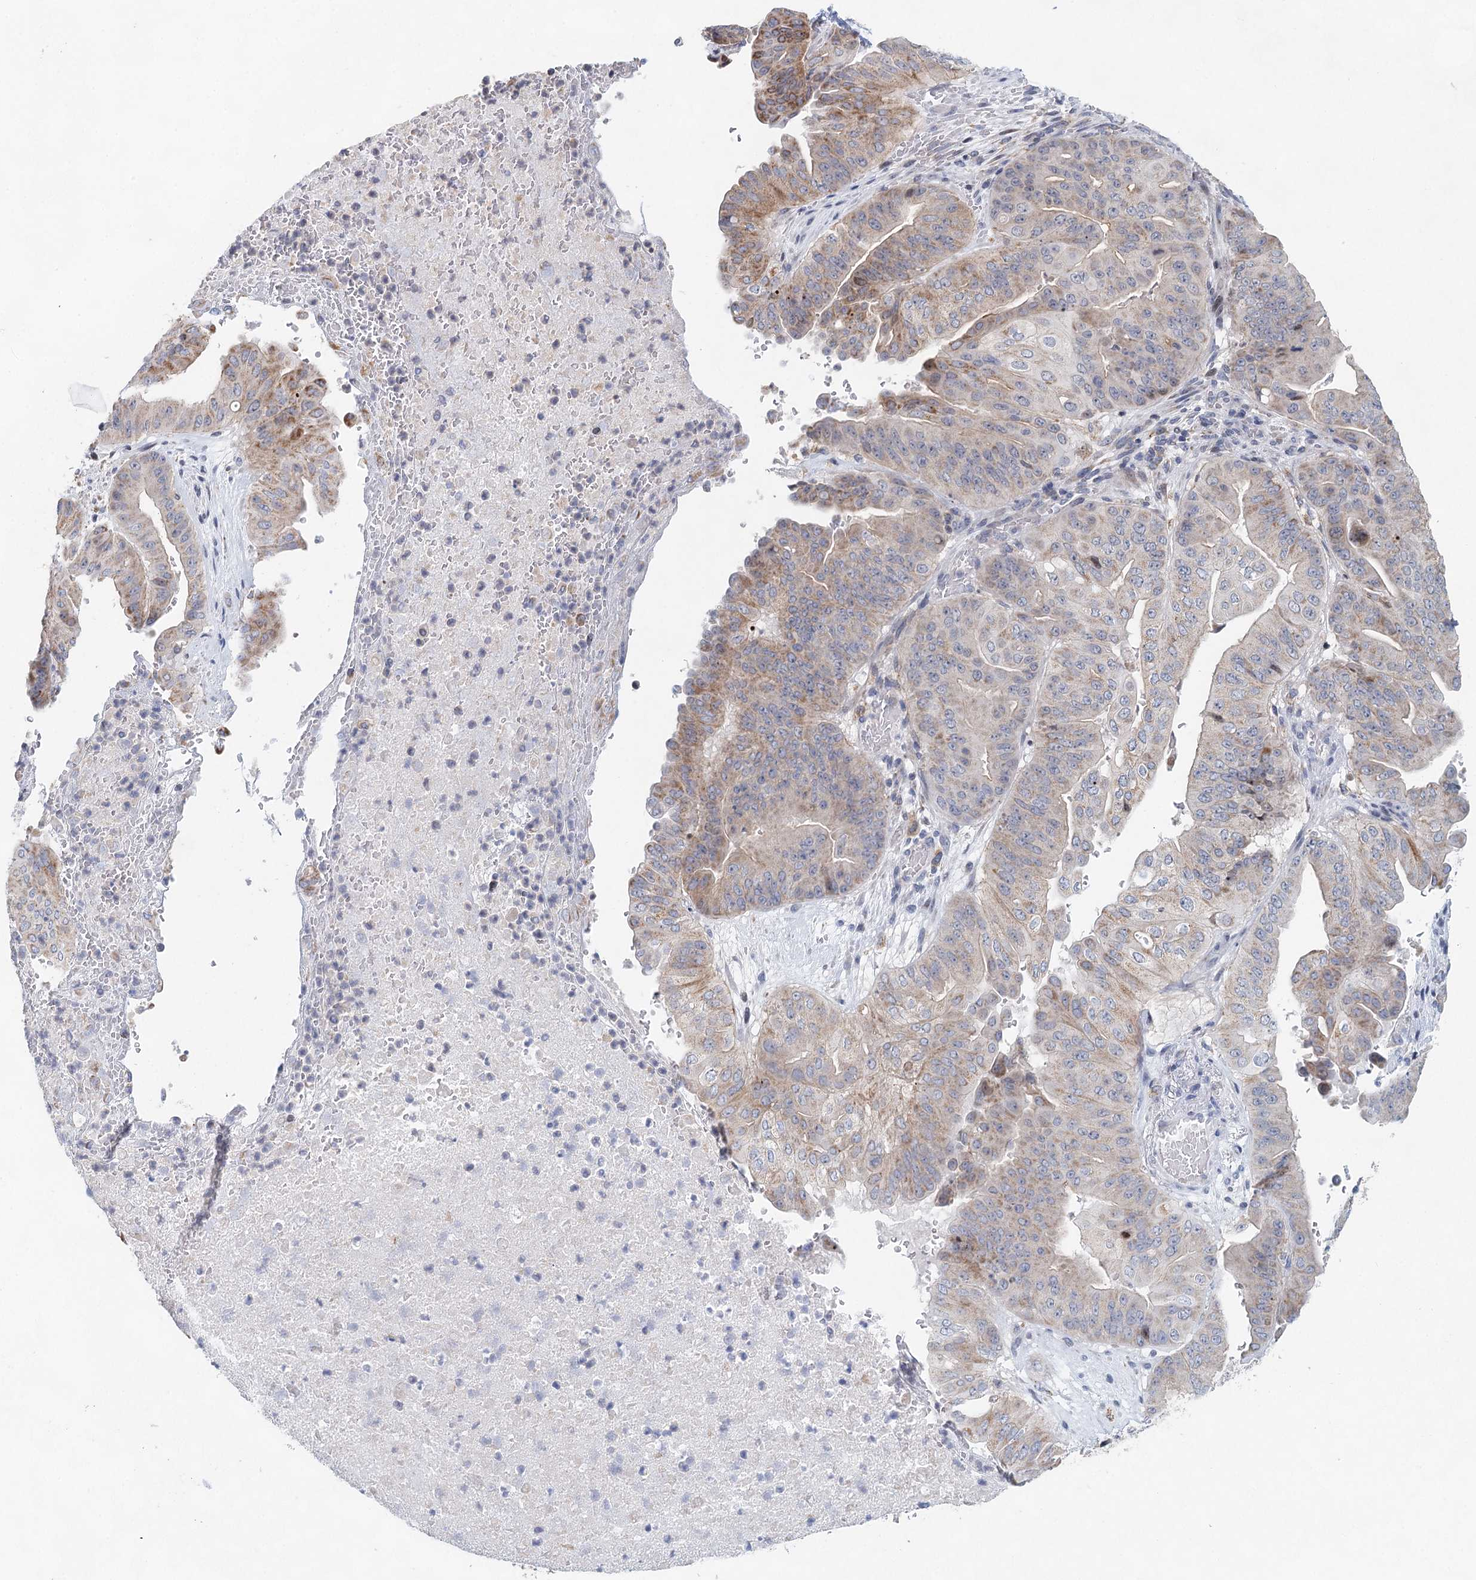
{"staining": {"intensity": "moderate", "quantity": "<25%", "location": "cytoplasmic/membranous"}, "tissue": "pancreatic cancer", "cell_type": "Tumor cells", "image_type": "cancer", "snomed": [{"axis": "morphology", "description": "Adenocarcinoma, NOS"}, {"axis": "topography", "description": "Pancreas"}], "caption": "A high-resolution image shows immunohistochemistry staining of pancreatic cancer, which demonstrates moderate cytoplasmic/membranous expression in approximately <25% of tumor cells.", "gene": "XPO6", "patient": {"sex": "female", "age": 77}}